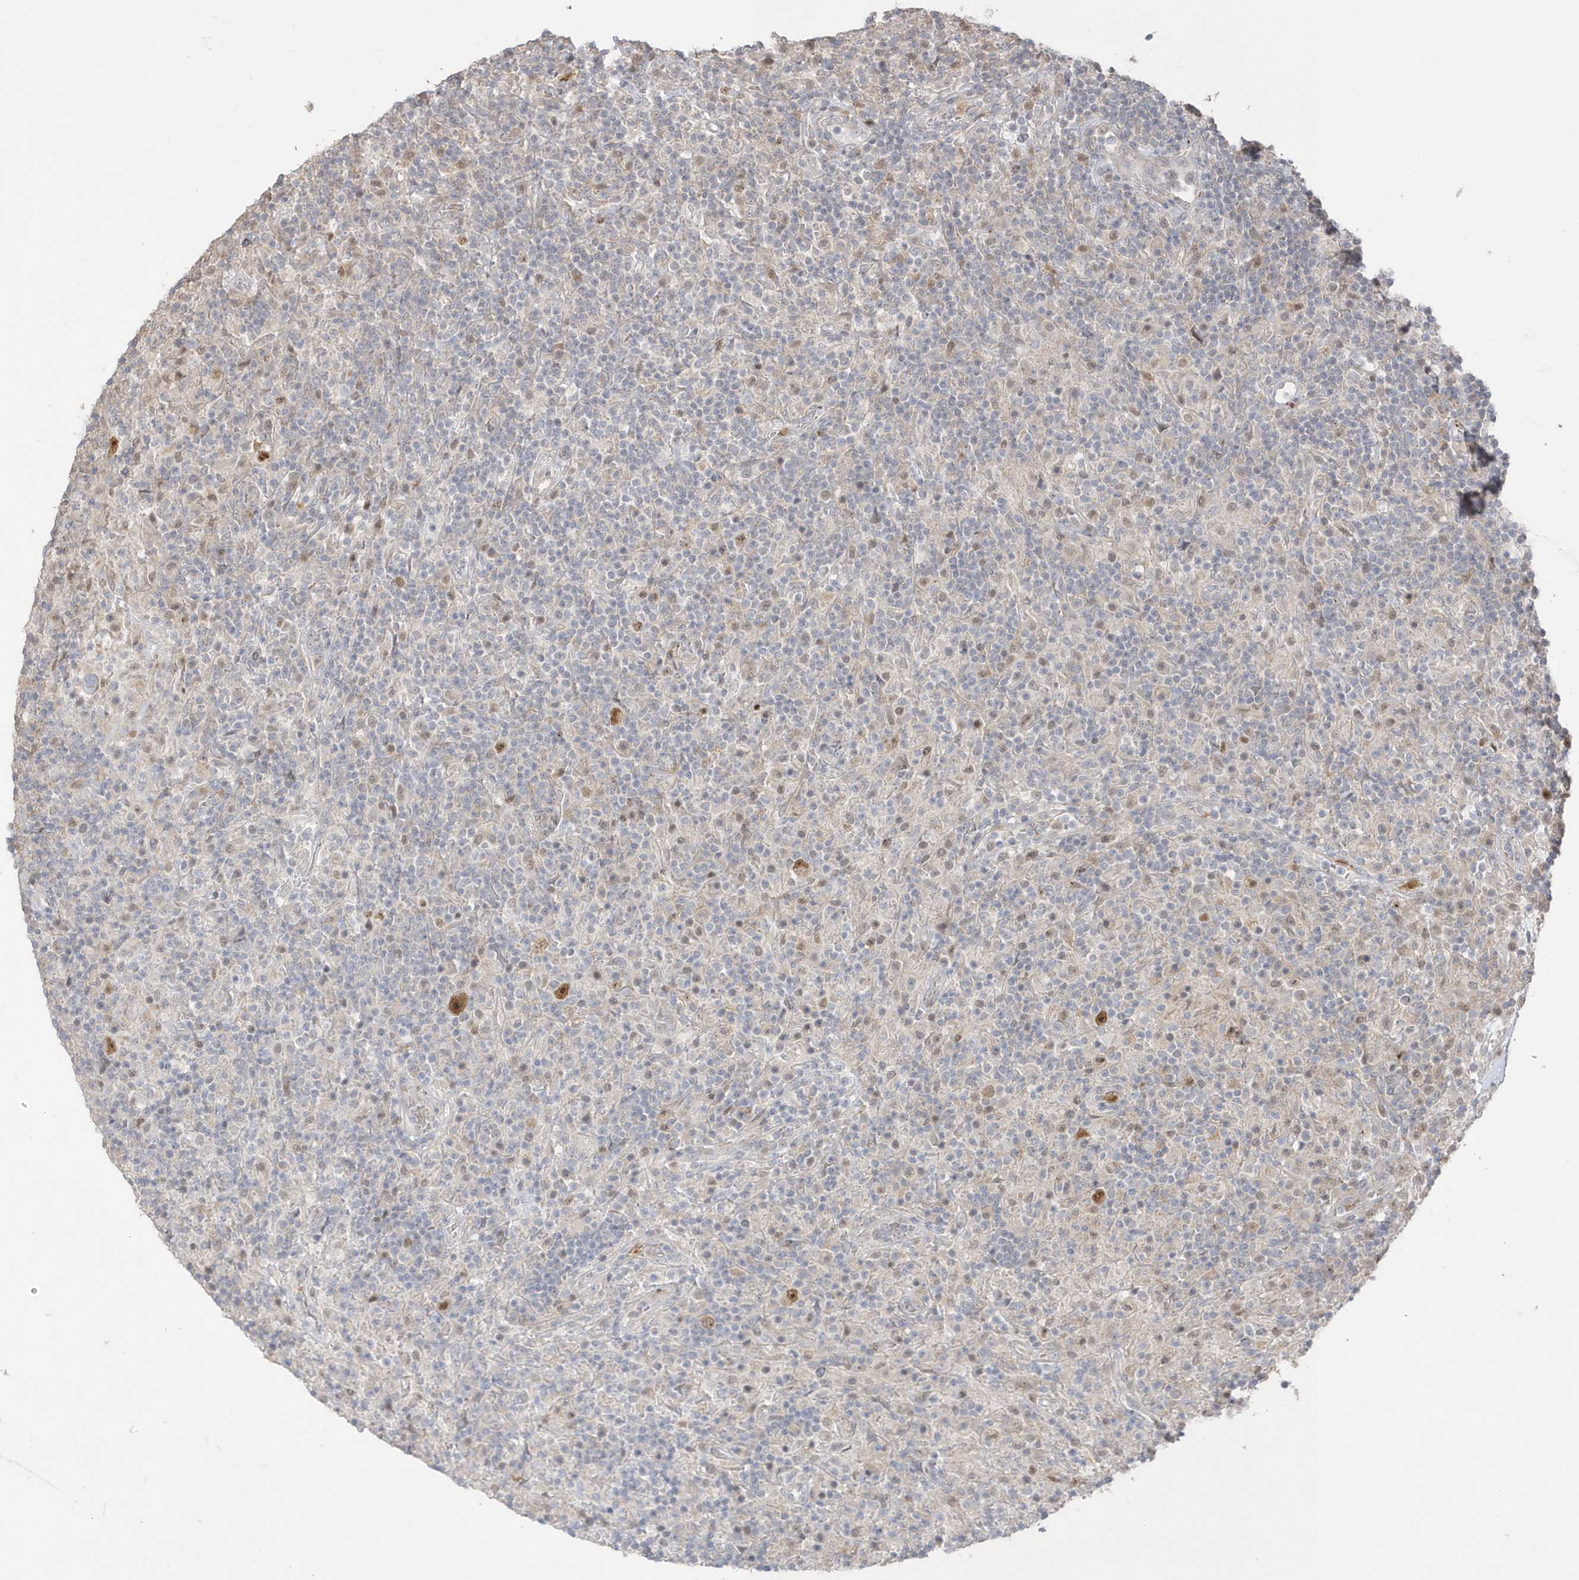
{"staining": {"intensity": "moderate", "quantity": ">75%", "location": "nuclear"}, "tissue": "lymphoma", "cell_type": "Tumor cells", "image_type": "cancer", "snomed": [{"axis": "morphology", "description": "Hodgkin's disease, NOS"}, {"axis": "topography", "description": "Lymph node"}], "caption": "Lymphoma stained with a protein marker shows moderate staining in tumor cells.", "gene": "NAF1", "patient": {"sex": "male", "age": 70}}